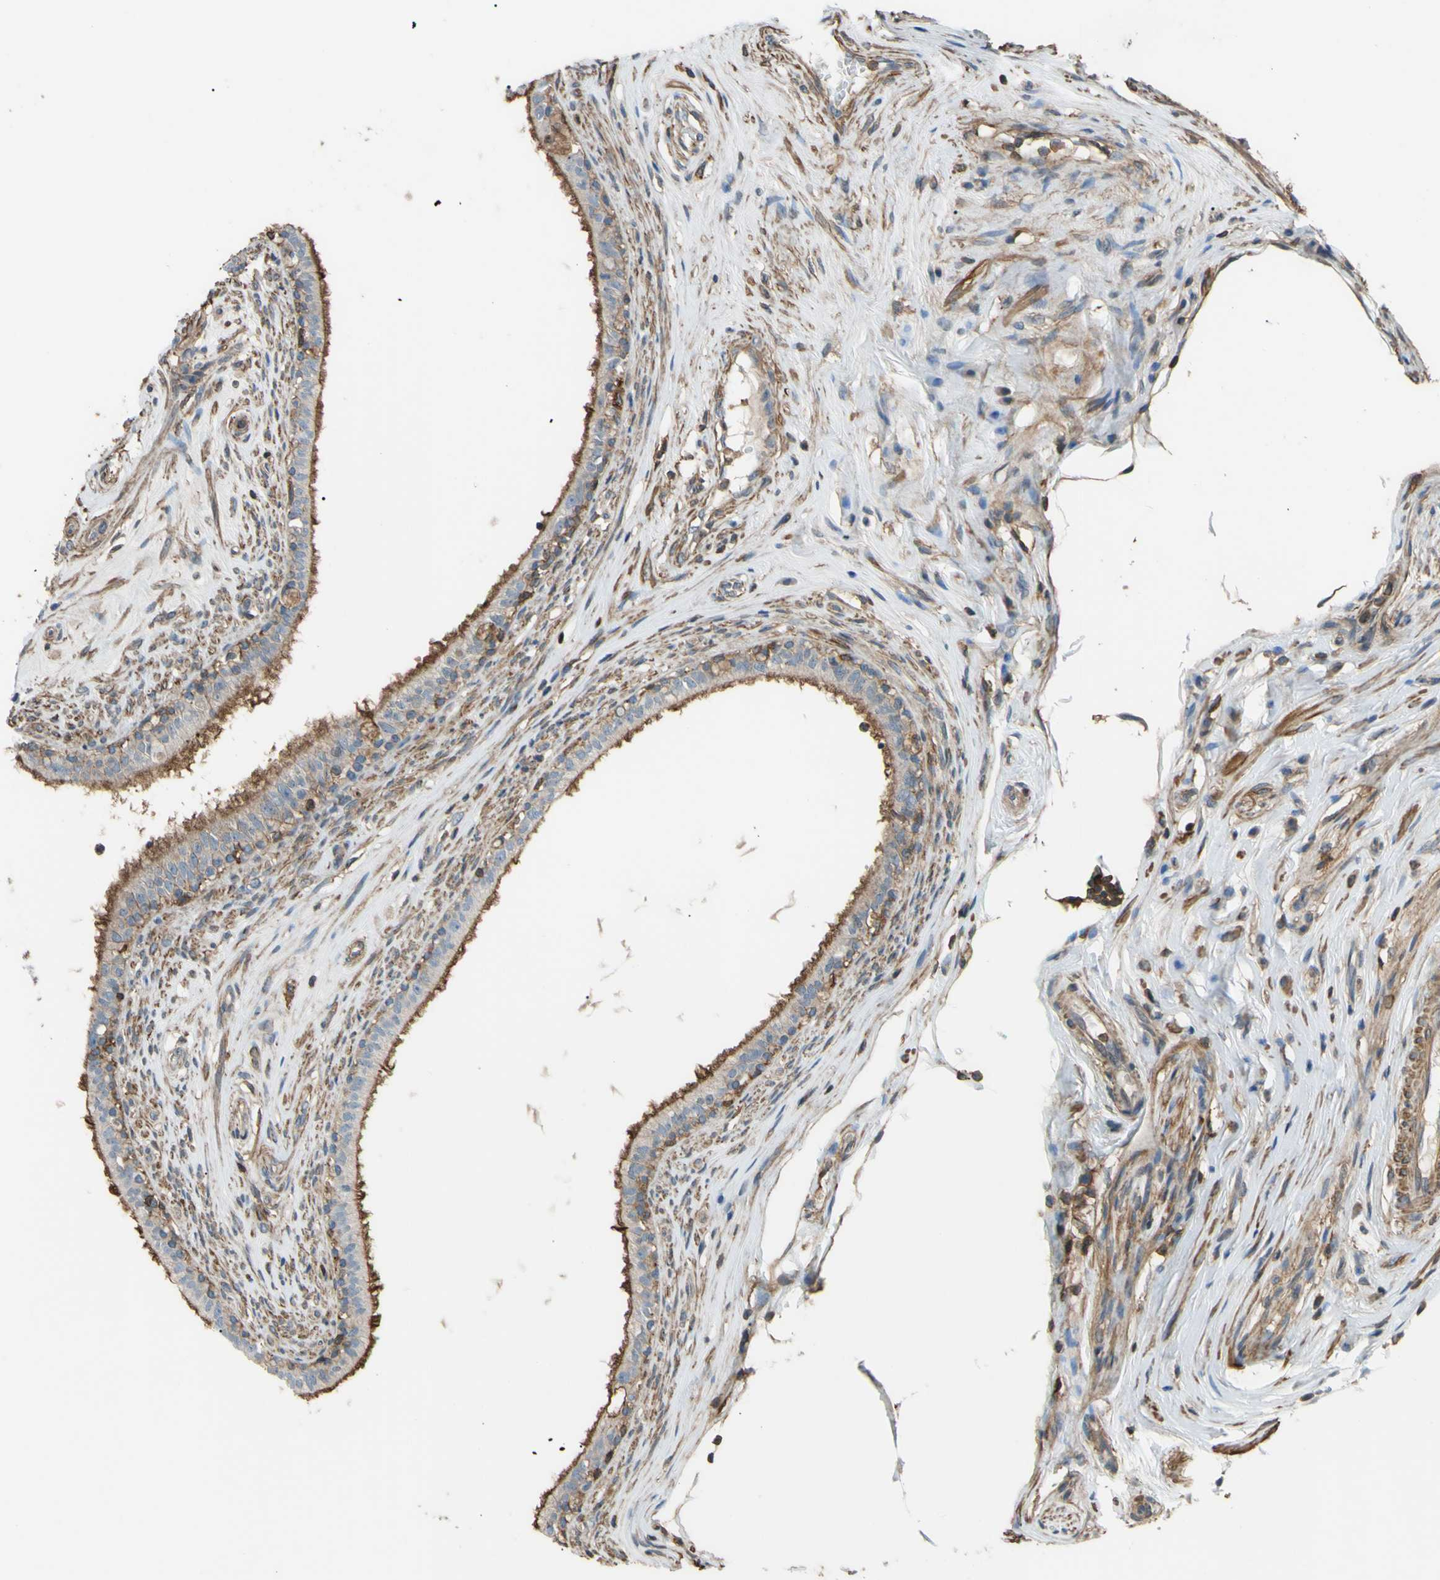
{"staining": {"intensity": "moderate", "quantity": ">75%", "location": "cytoplasmic/membranous"}, "tissue": "epididymis", "cell_type": "Glandular cells", "image_type": "normal", "snomed": [{"axis": "morphology", "description": "Normal tissue, NOS"}, {"axis": "morphology", "description": "Inflammation, NOS"}, {"axis": "topography", "description": "Epididymis"}], "caption": "The micrograph reveals immunohistochemical staining of normal epididymis. There is moderate cytoplasmic/membranous positivity is identified in about >75% of glandular cells. The protein is shown in brown color, while the nuclei are stained blue.", "gene": "ADD3", "patient": {"sex": "male", "age": 84}}